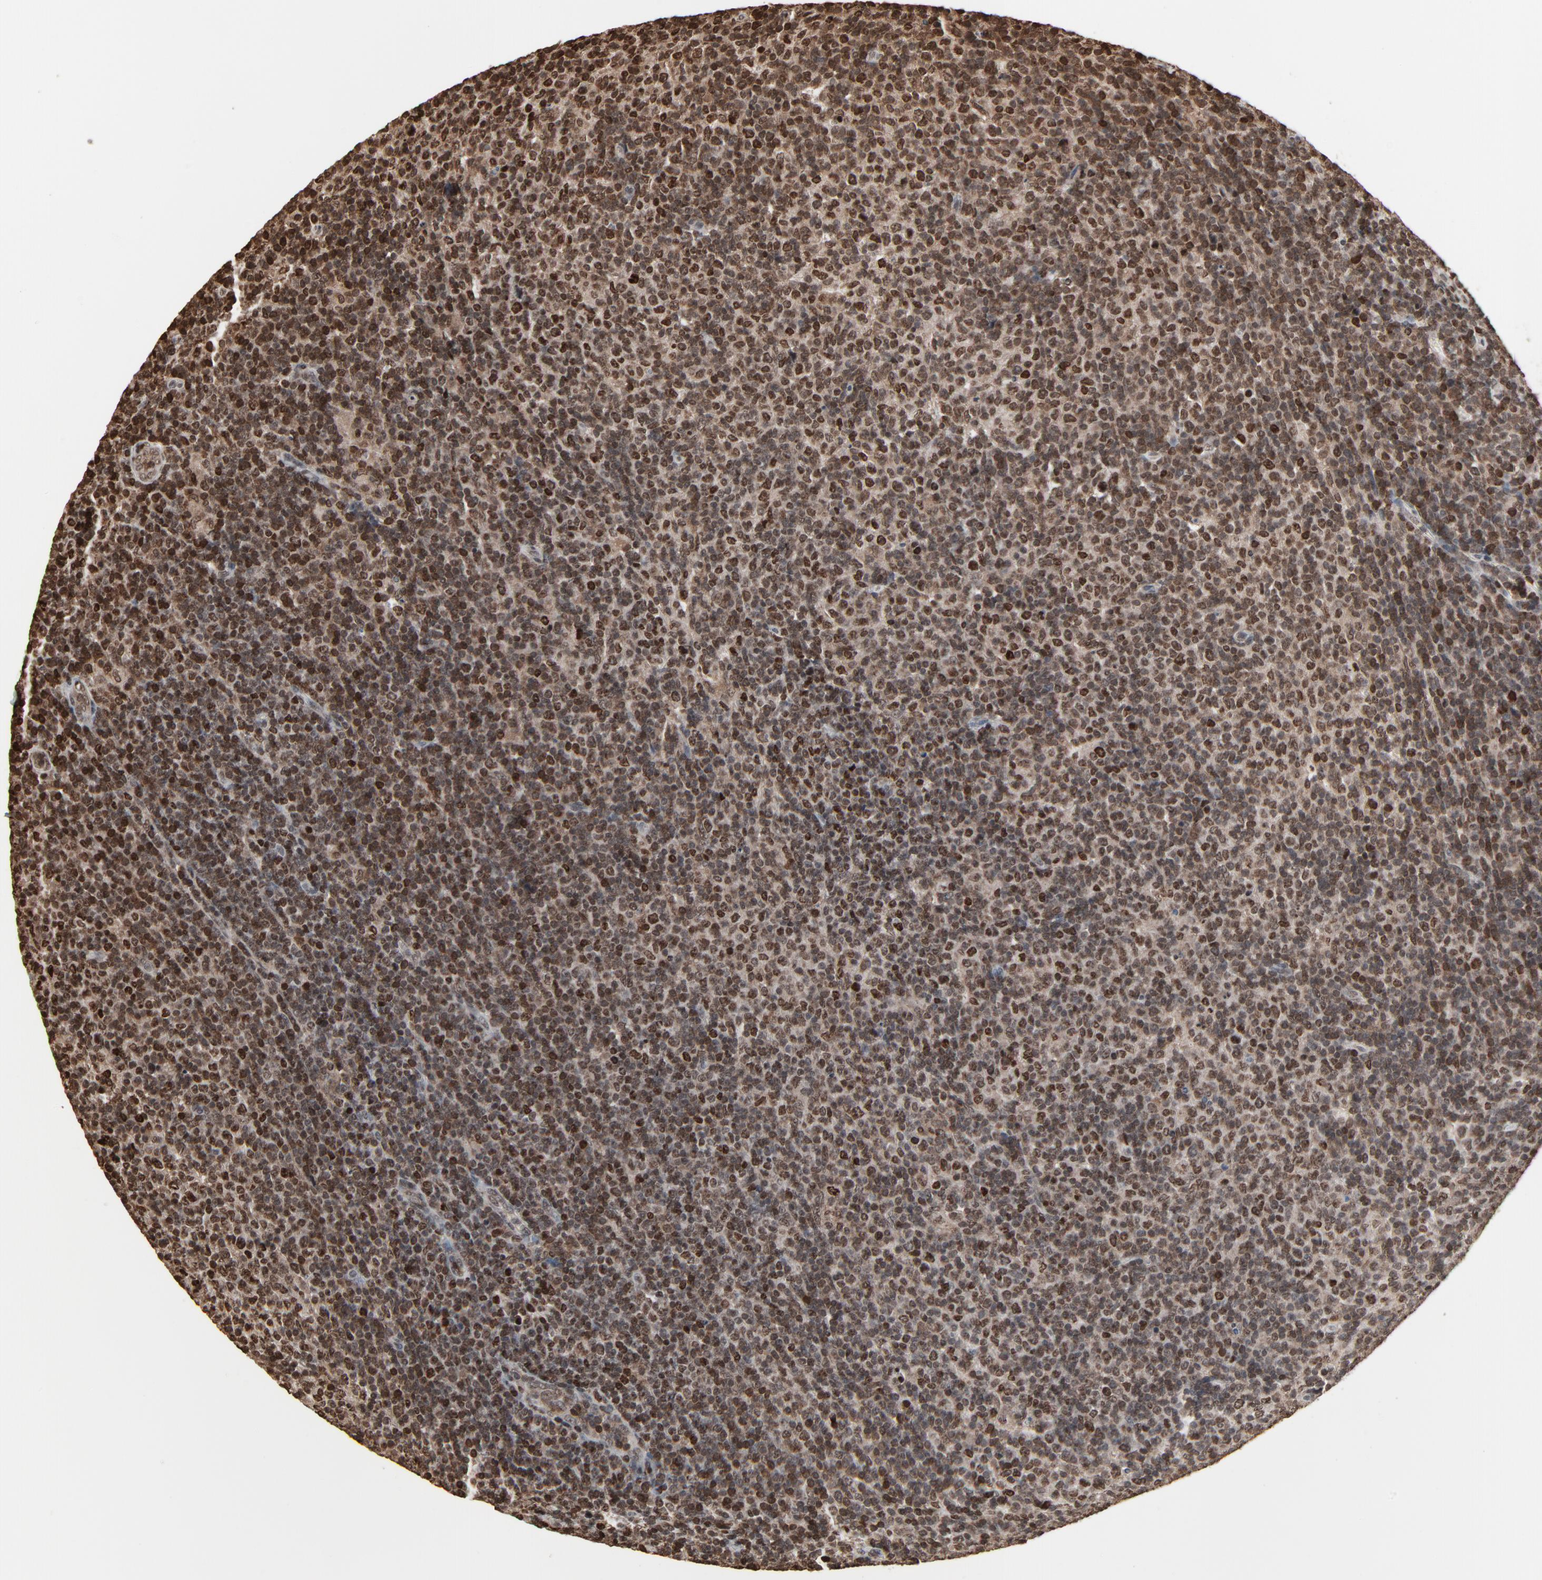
{"staining": {"intensity": "moderate", "quantity": ">75%", "location": "nuclear"}, "tissue": "lymphoma", "cell_type": "Tumor cells", "image_type": "cancer", "snomed": [{"axis": "morphology", "description": "Malignant lymphoma, non-Hodgkin's type, Low grade"}, {"axis": "topography", "description": "Lymph node"}], "caption": "High-power microscopy captured an immunohistochemistry (IHC) micrograph of malignant lymphoma, non-Hodgkin's type (low-grade), revealing moderate nuclear expression in about >75% of tumor cells.", "gene": "RPS6KA3", "patient": {"sex": "male", "age": 70}}